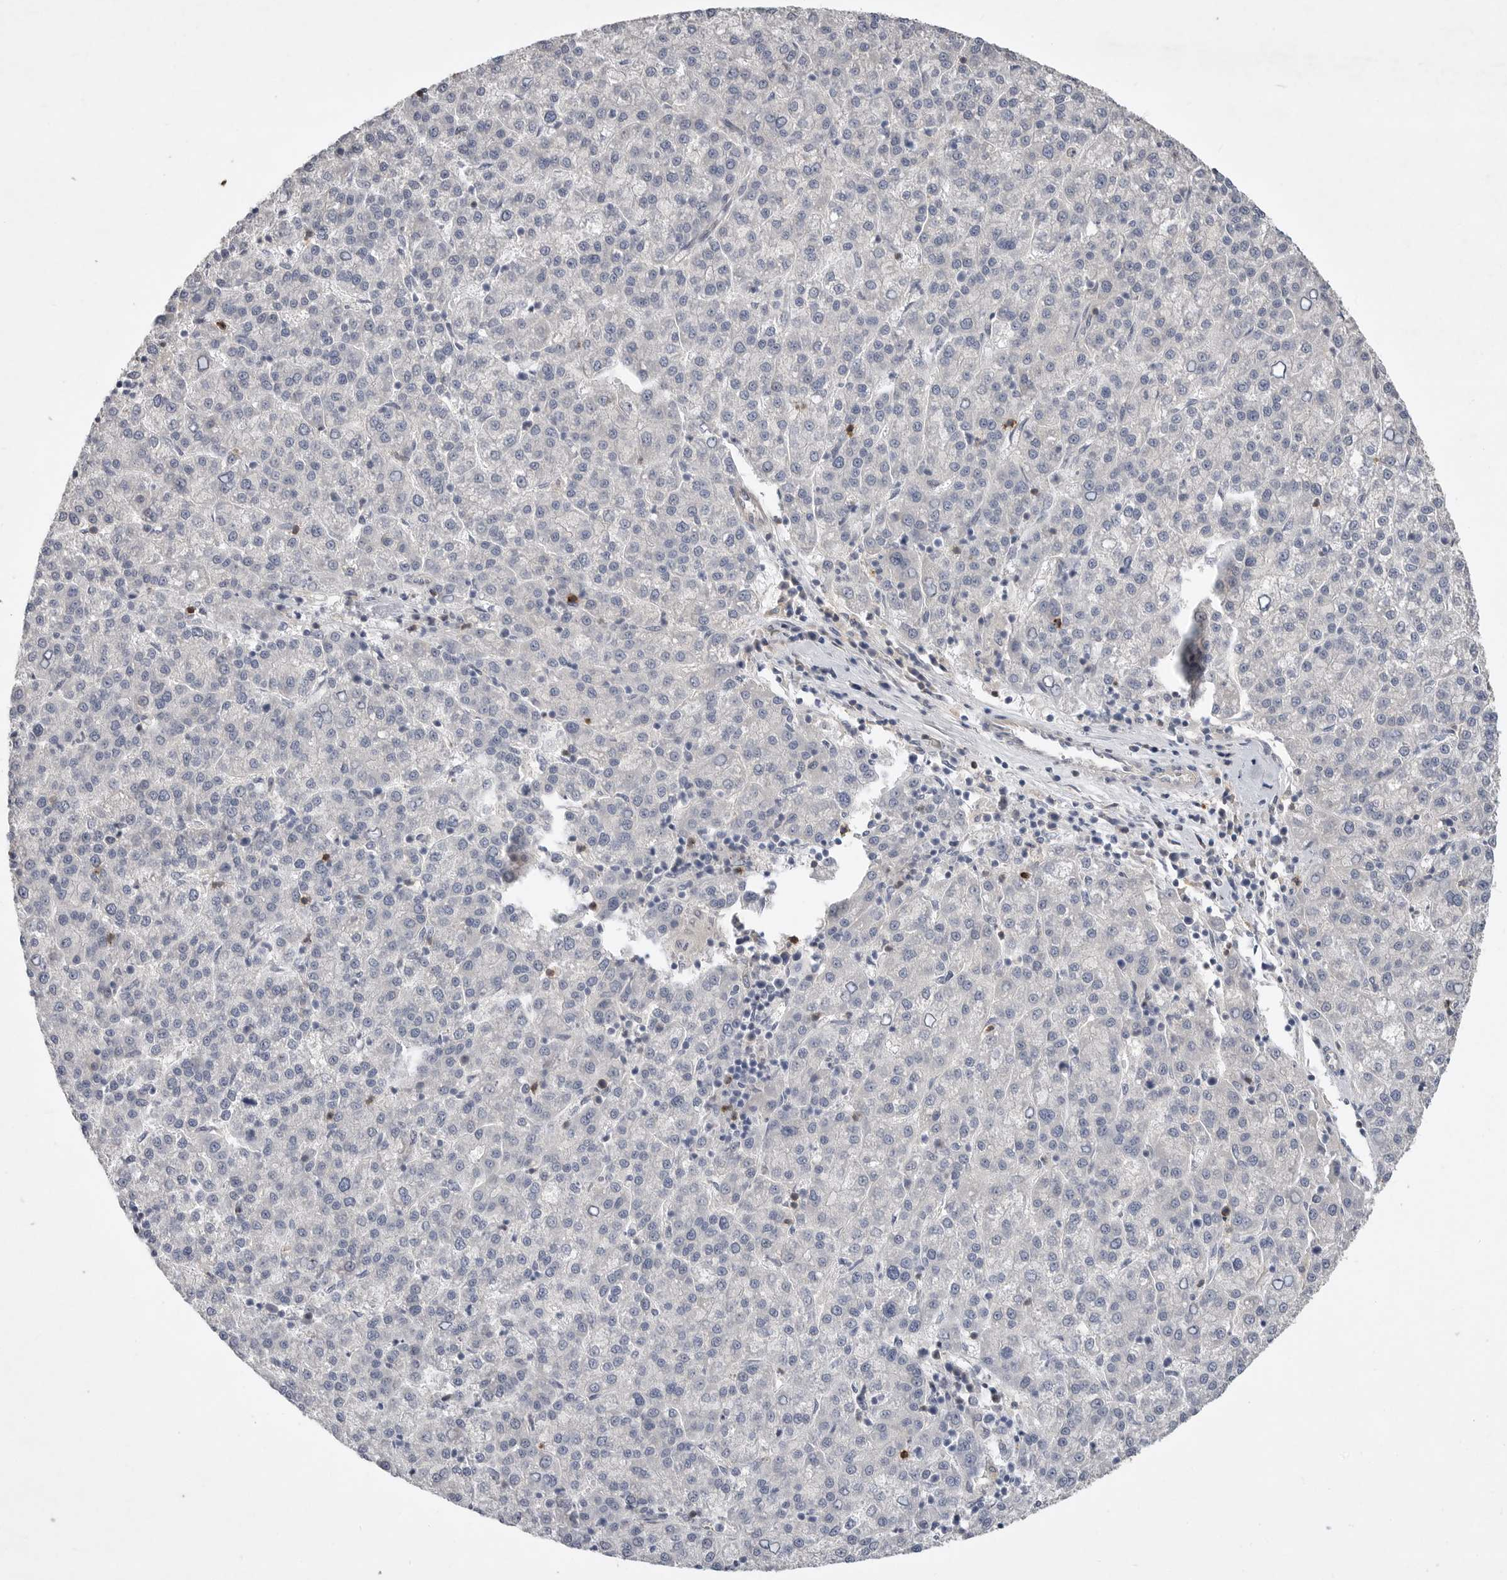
{"staining": {"intensity": "negative", "quantity": "none", "location": "none"}, "tissue": "liver cancer", "cell_type": "Tumor cells", "image_type": "cancer", "snomed": [{"axis": "morphology", "description": "Carcinoma, Hepatocellular, NOS"}, {"axis": "topography", "description": "Liver"}], "caption": "This is an immunohistochemistry (IHC) micrograph of liver cancer (hepatocellular carcinoma). There is no staining in tumor cells.", "gene": "ITGAD", "patient": {"sex": "female", "age": 58}}